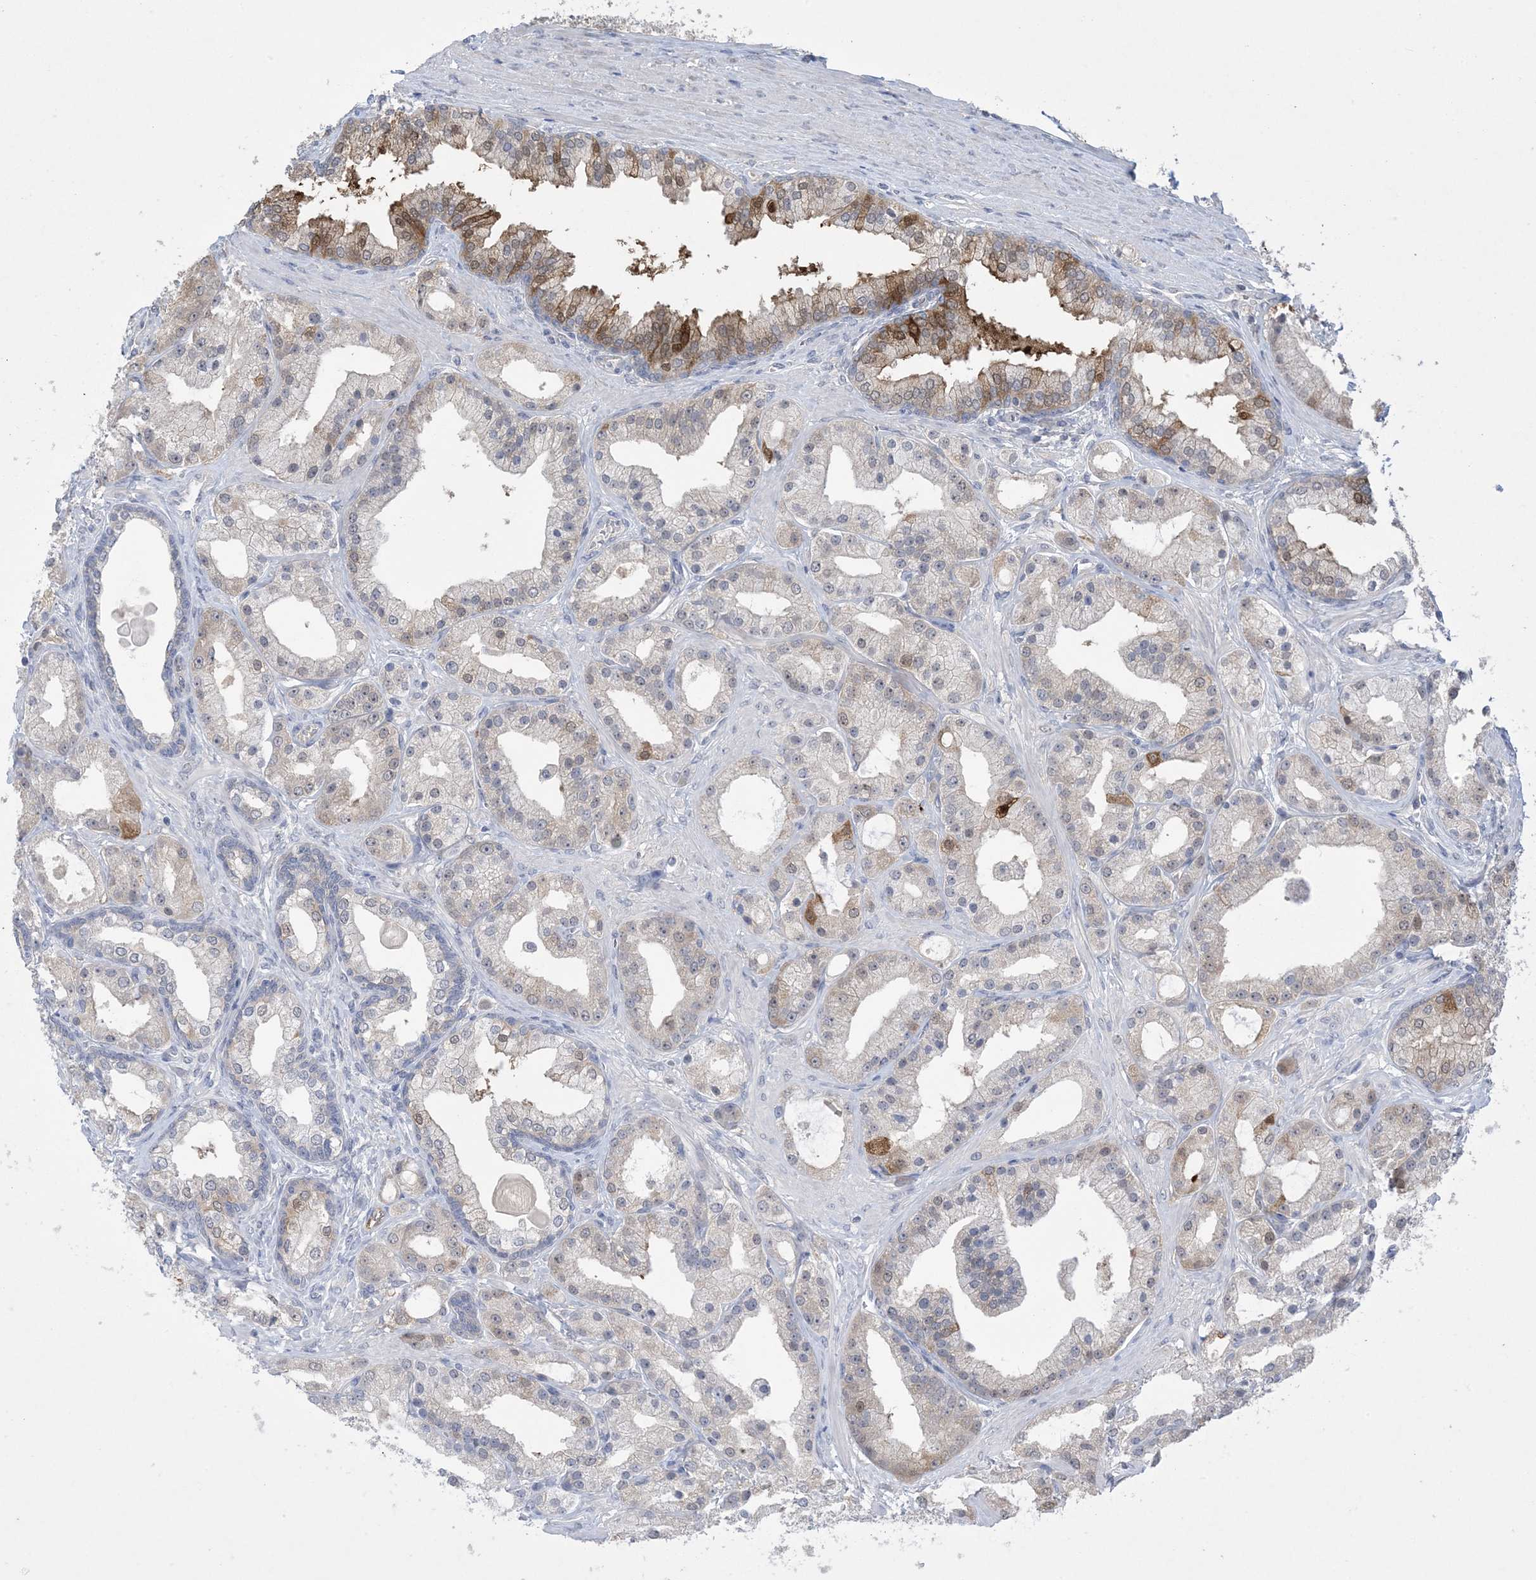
{"staining": {"intensity": "weak", "quantity": "<25%", "location": "cytoplasmic/membranous"}, "tissue": "prostate cancer", "cell_type": "Tumor cells", "image_type": "cancer", "snomed": [{"axis": "morphology", "description": "Adenocarcinoma, Low grade"}, {"axis": "topography", "description": "Prostate"}], "caption": "There is no significant expression in tumor cells of prostate cancer. The staining was performed using DAB to visualize the protein expression in brown, while the nuclei were stained in blue with hematoxylin (Magnification: 20x).", "gene": "HMGCS1", "patient": {"sex": "male", "age": 67}}